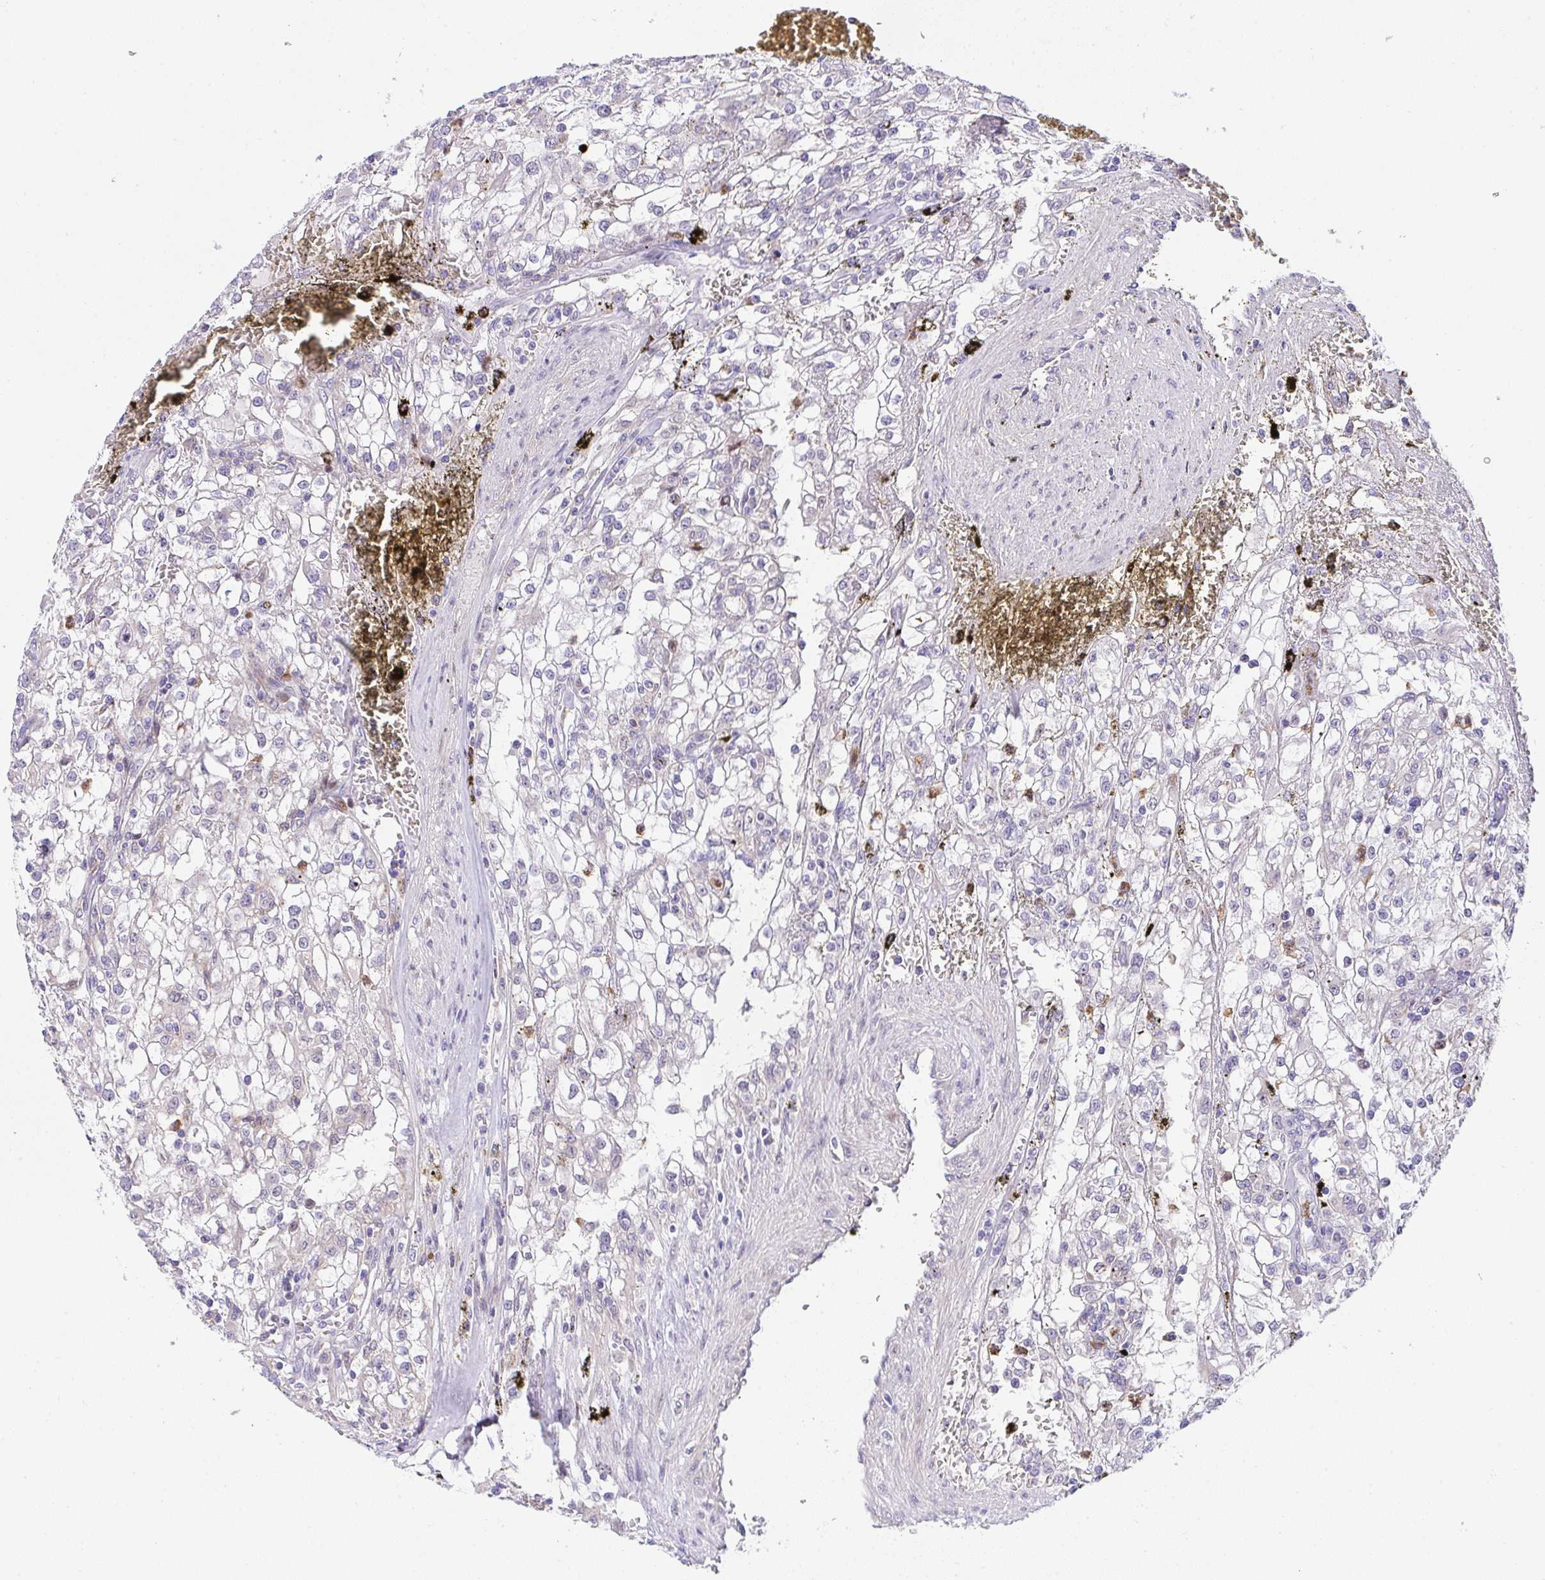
{"staining": {"intensity": "negative", "quantity": "none", "location": "none"}, "tissue": "renal cancer", "cell_type": "Tumor cells", "image_type": "cancer", "snomed": [{"axis": "morphology", "description": "Adenocarcinoma, NOS"}, {"axis": "topography", "description": "Kidney"}], "caption": "An IHC histopathology image of renal cancer (adenocarcinoma) is shown. There is no staining in tumor cells of renal cancer (adenocarcinoma). (DAB IHC, high magnification).", "gene": "ZNF554", "patient": {"sex": "female", "age": 74}}